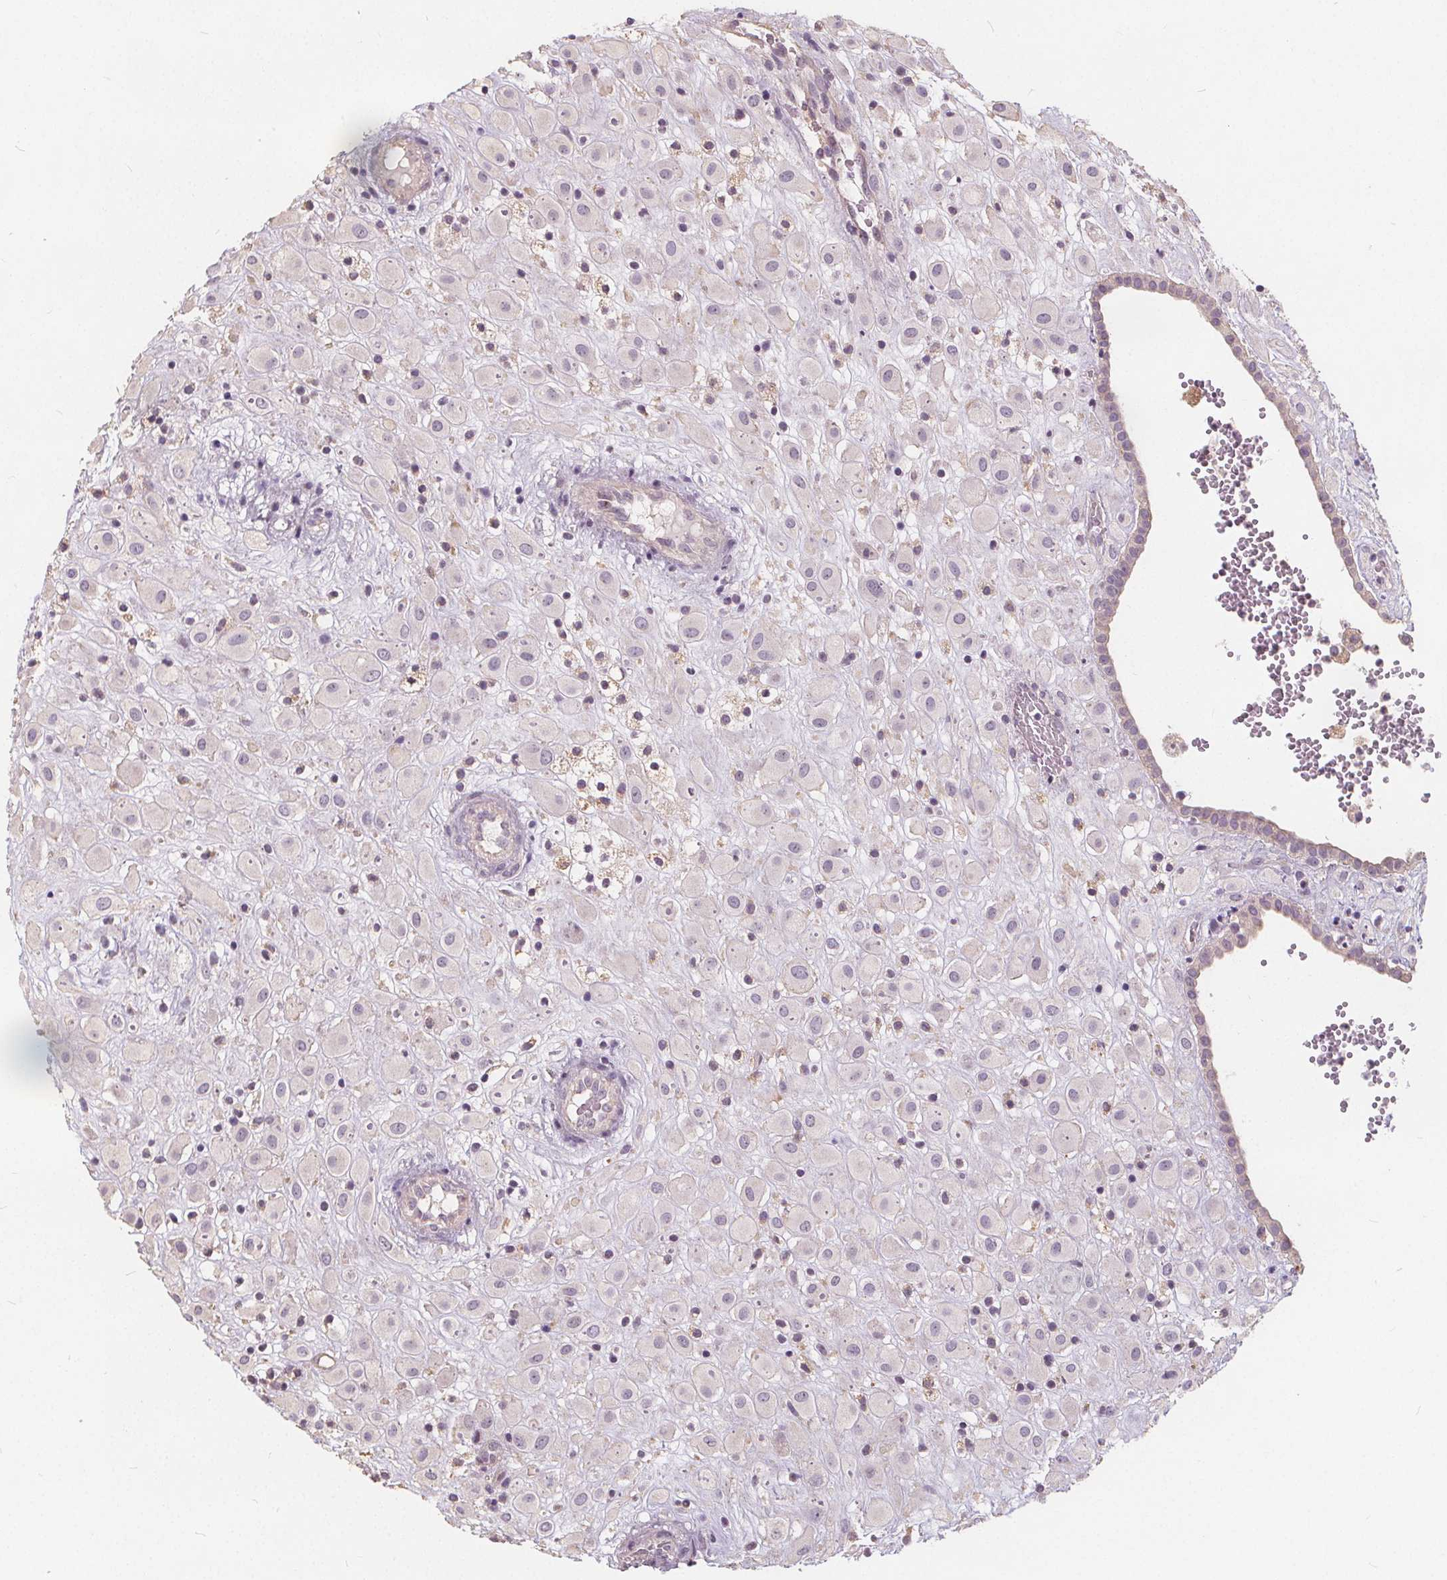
{"staining": {"intensity": "negative", "quantity": "none", "location": "none"}, "tissue": "placenta", "cell_type": "Decidual cells", "image_type": "normal", "snomed": [{"axis": "morphology", "description": "Normal tissue, NOS"}, {"axis": "topography", "description": "Placenta"}], "caption": "IHC image of unremarkable human placenta stained for a protein (brown), which demonstrates no staining in decidual cells. The staining was performed using DAB (3,3'-diaminobenzidine) to visualize the protein expression in brown, while the nuclei were stained in blue with hematoxylin (Magnification: 20x).", "gene": "DRC3", "patient": {"sex": "female", "age": 24}}